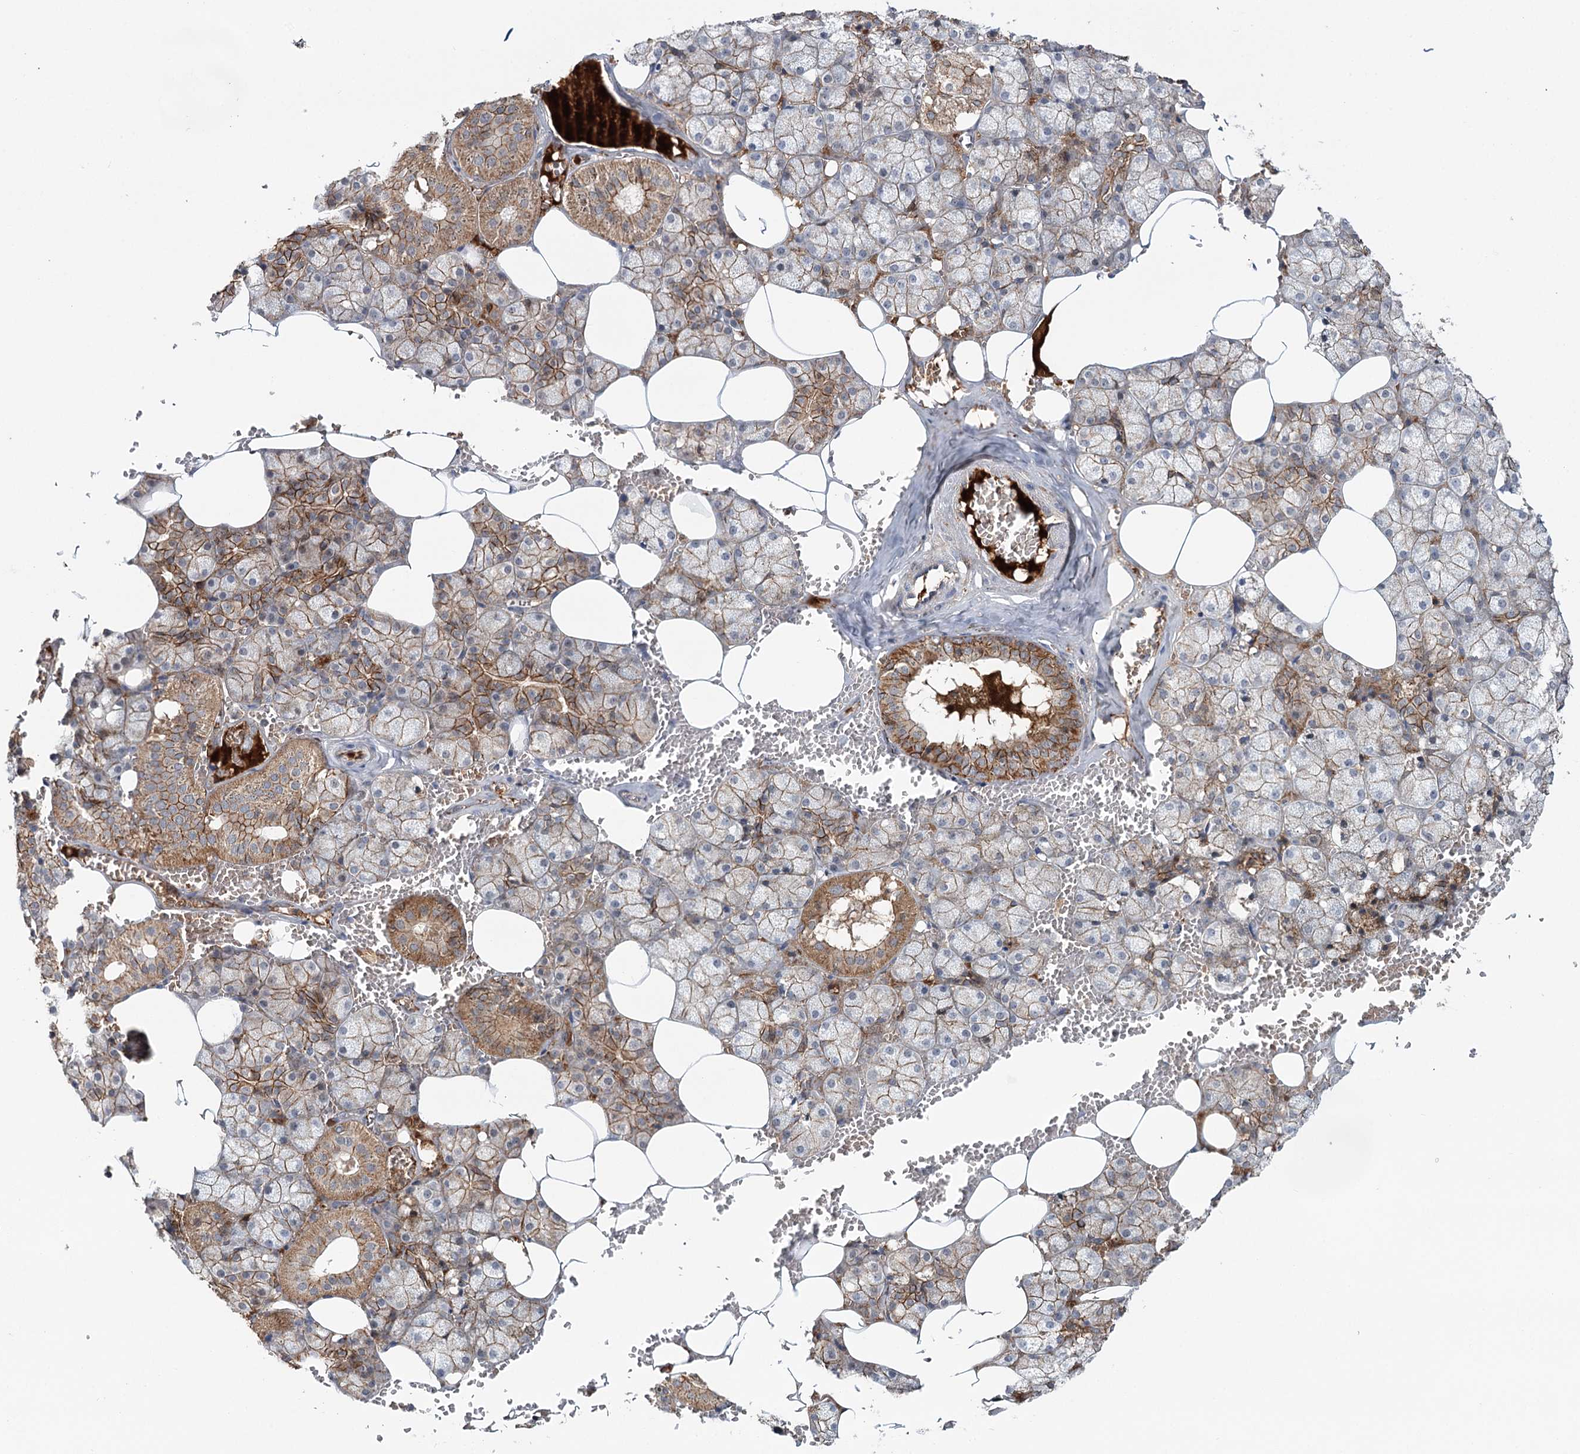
{"staining": {"intensity": "moderate", "quantity": ">75%", "location": "cytoplasmic/membranous"}, "tissue": "salivary gland", "cell_type": "Glandular cells", "image_type": "normal", "snomed": [{"axis": "morphology", "description": "Normal tissue, NOS"}, {"axis": "topography", "description": "Salivary gland"}], "caption": "Human salivary gland stained for a protein (brown) exhibits moderate cytoplasmic/membranous positive positivity in about >75% of glandular cells.", "gene": "PKP4", "patient": {"sex": "male", "age": 62}}